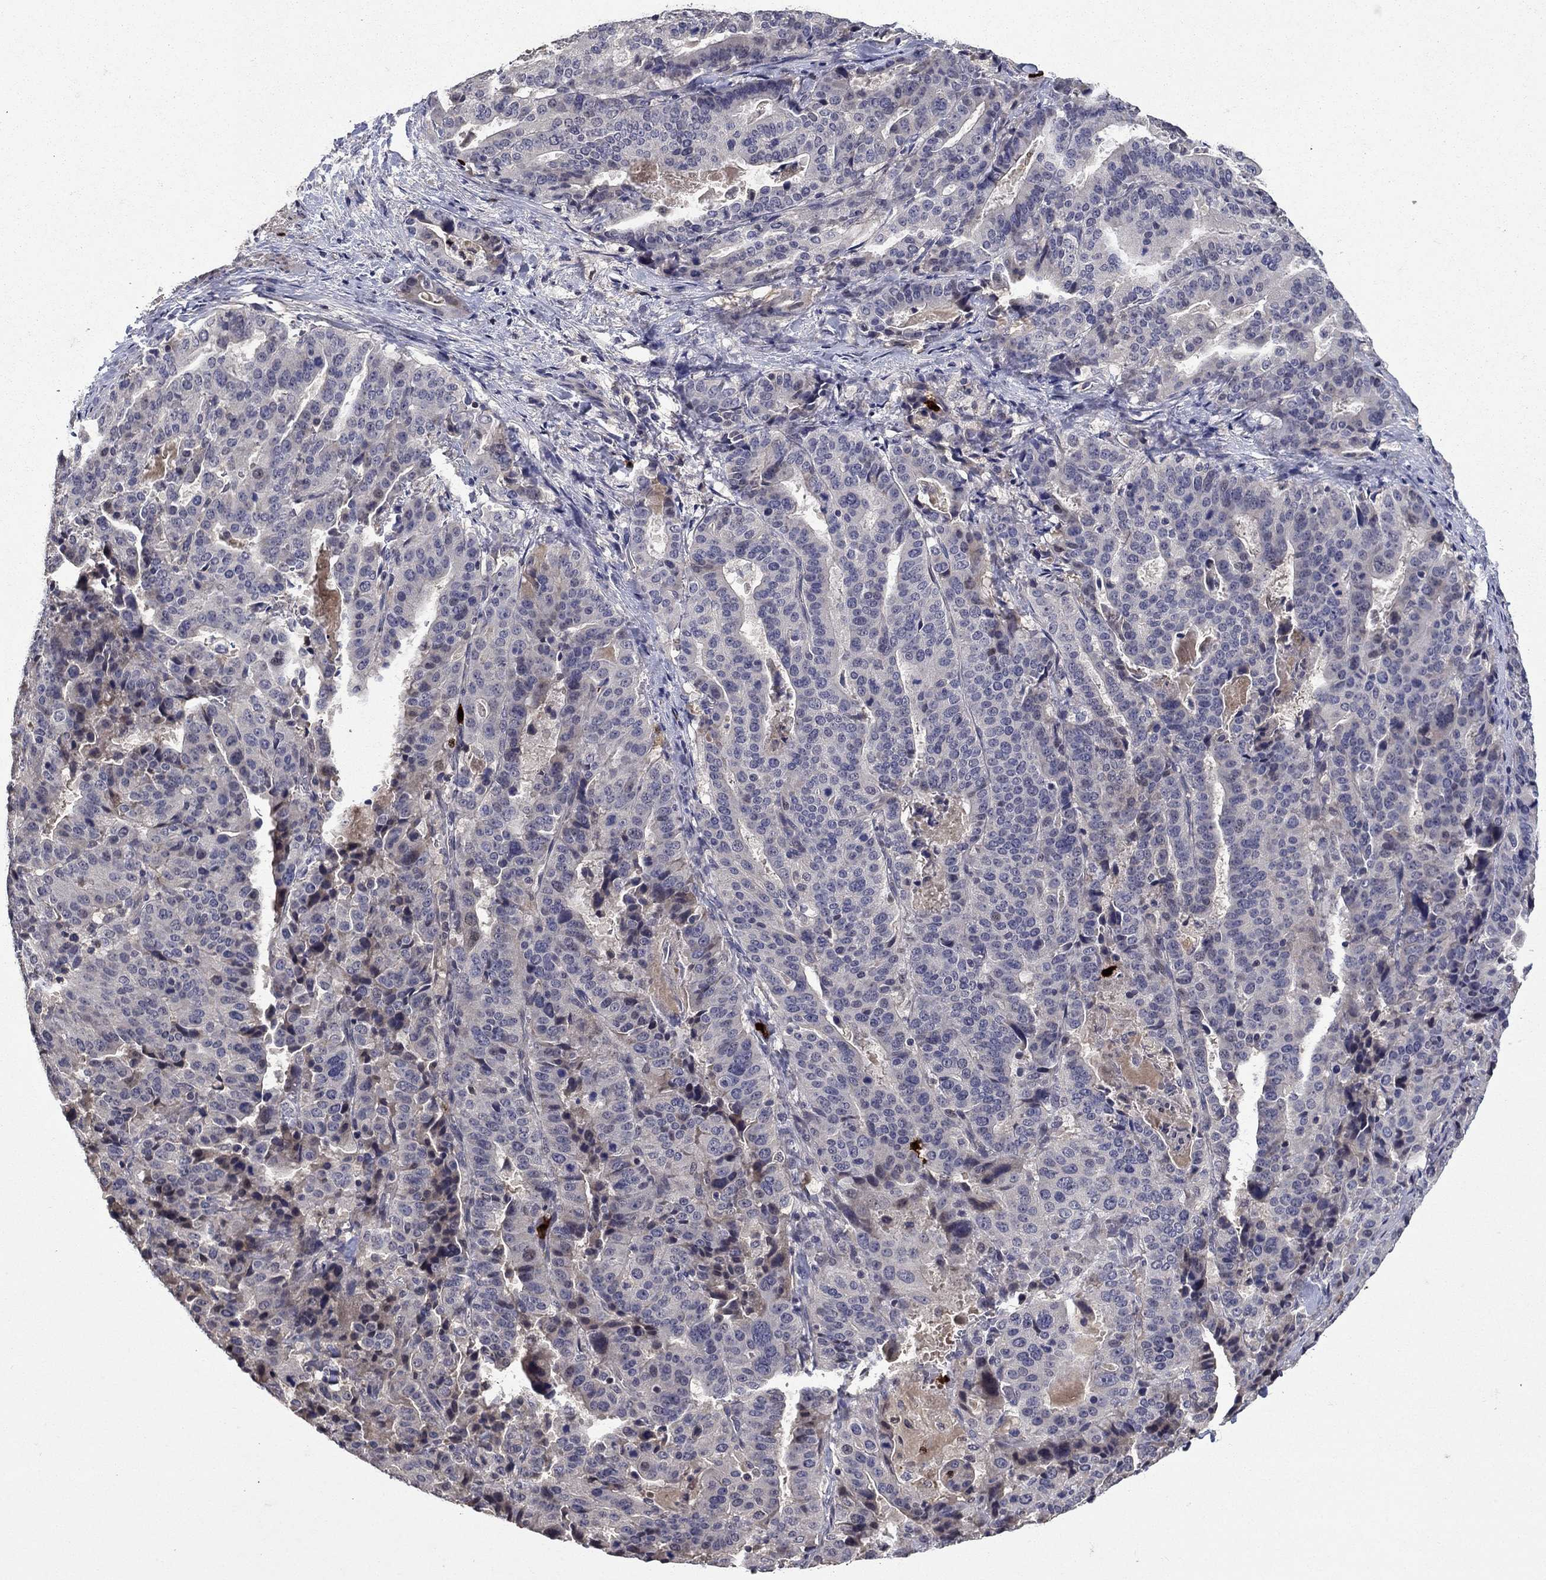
{"staining": {"intensity": "negative", "quantity": "none", "location": "none"}, "tissue": "stomach cancer", "cell_type": "Tumor cells", "image_type": "cancer", "snomed": [{"axis": "morphology", "description": "Adenocarcinoma, NOS"}, {"axis": "topography", "description": "Stomach"}], "caption": "A high-resolution histopathology image shows immunohistochemistry staining of adenocarcinoma (stomach), which reveals no significant staining in tumor cells.", "gene": "SATB1", "patient": {"sex": "male", "age": 48}}